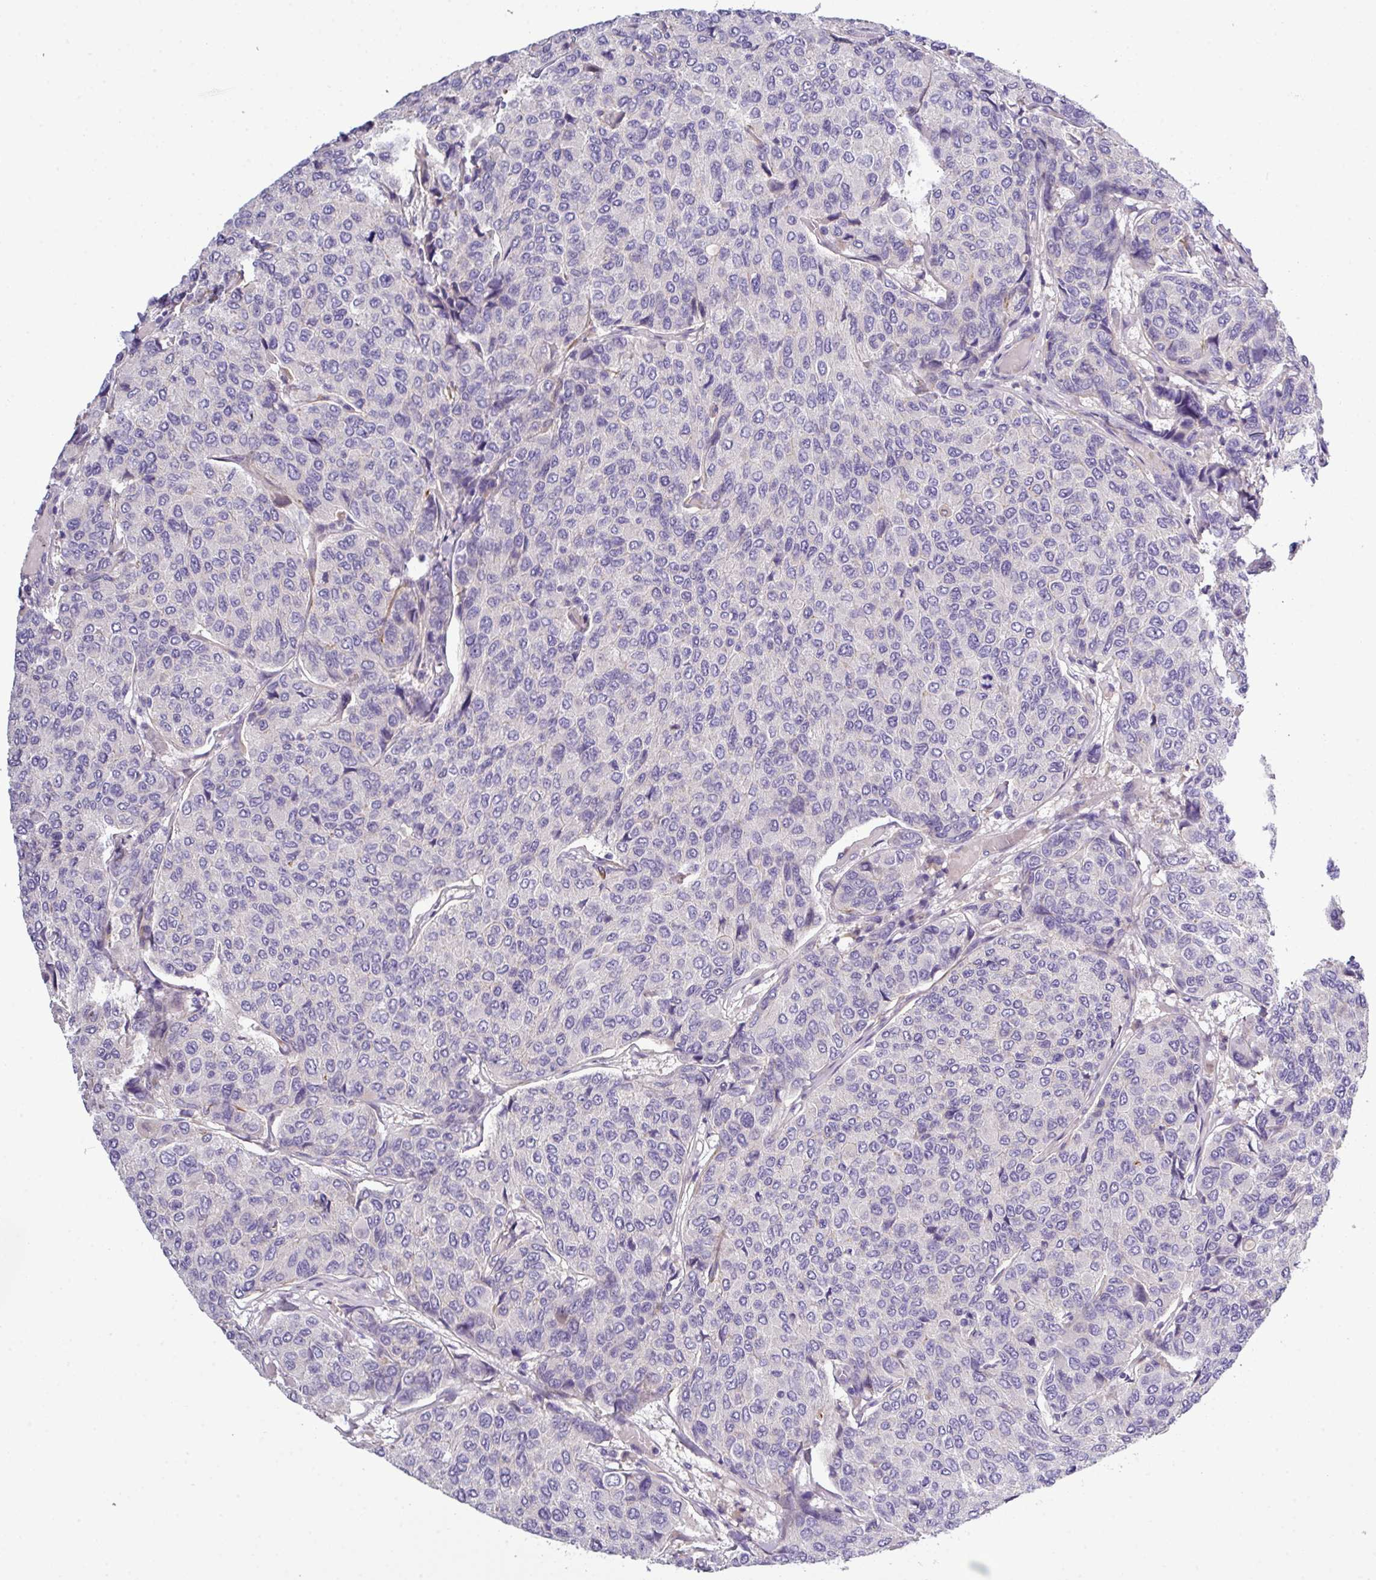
{"staining": {"intensity": "negative", "quantity": "none", "location": "none"}, "tissue": "breast cancer", "cell_type": "Tumor cells", "image_type": "cancer", "snomed": [{"axis": "morphology", "description": "Duct carcinoma"}, {"axis": "topography", "description": "Breast"}], "caption": "Immunohistochemical staining of invasive ductal carcinoma (breast) demonstrates no significant staining in tumor cells. (DAB immunohistochemistry with hematoxylin counter stain).", "gene": "PARD6A", "patient": {"sex": "female", "age": 55}}